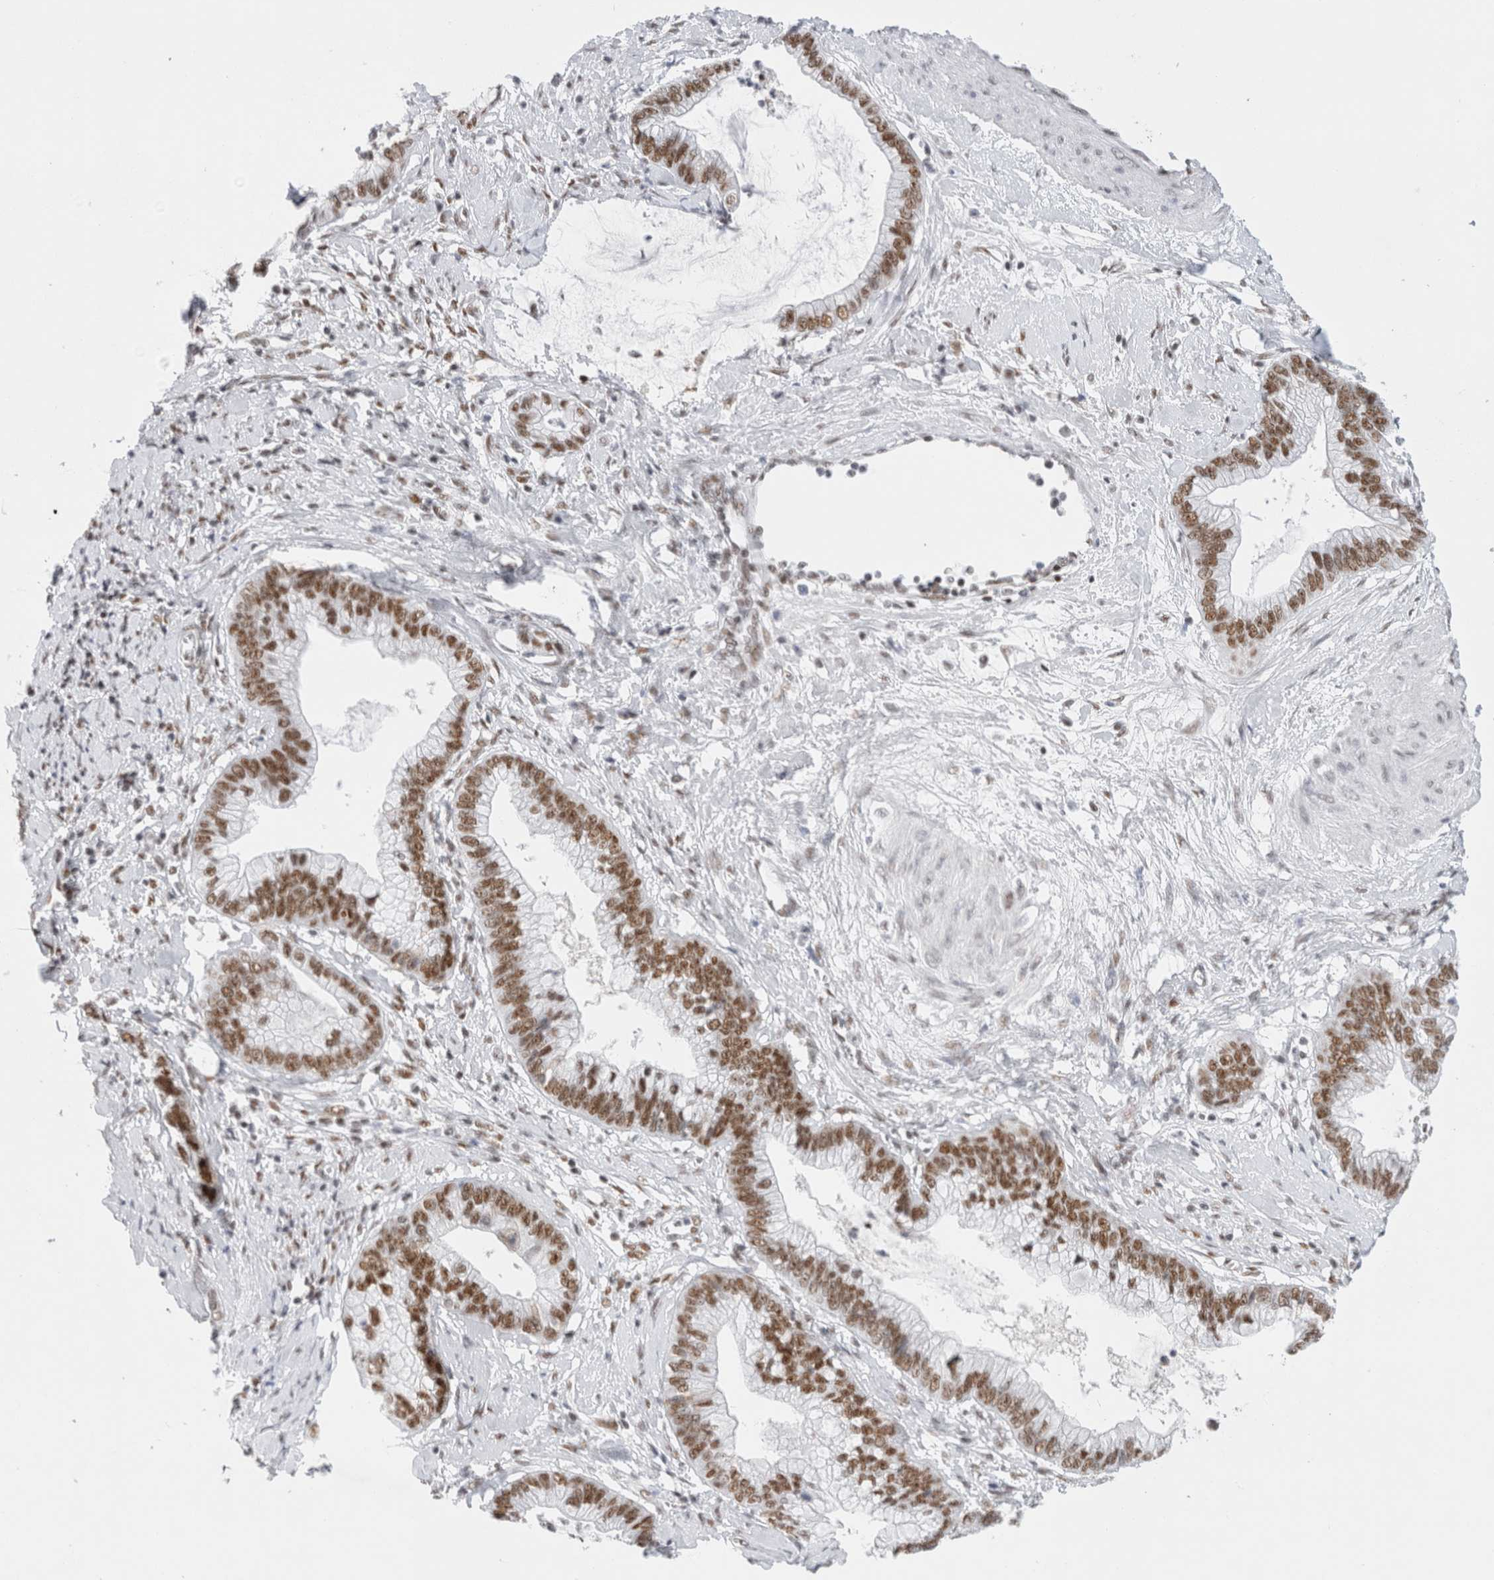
{"staining": {"intensity": "moderate", "quantity": ">75%", "location": "nuclear"}, "tissue": "cervical cancer", "cell_type": "Tumor cells", "image_type": "cancer", "snomed": [{"axis": "morphology", "description": "Adenocarcinoma, NOS"}, {"axis": "topography", "description": "Cervix"}], "caption": "Human adenocarcinoma (cervical) stained with a protein marker exhibits moderate staining in tumor cells.", "gene": "COPS7A", "patient": {"sex": "female", "age": 44}}